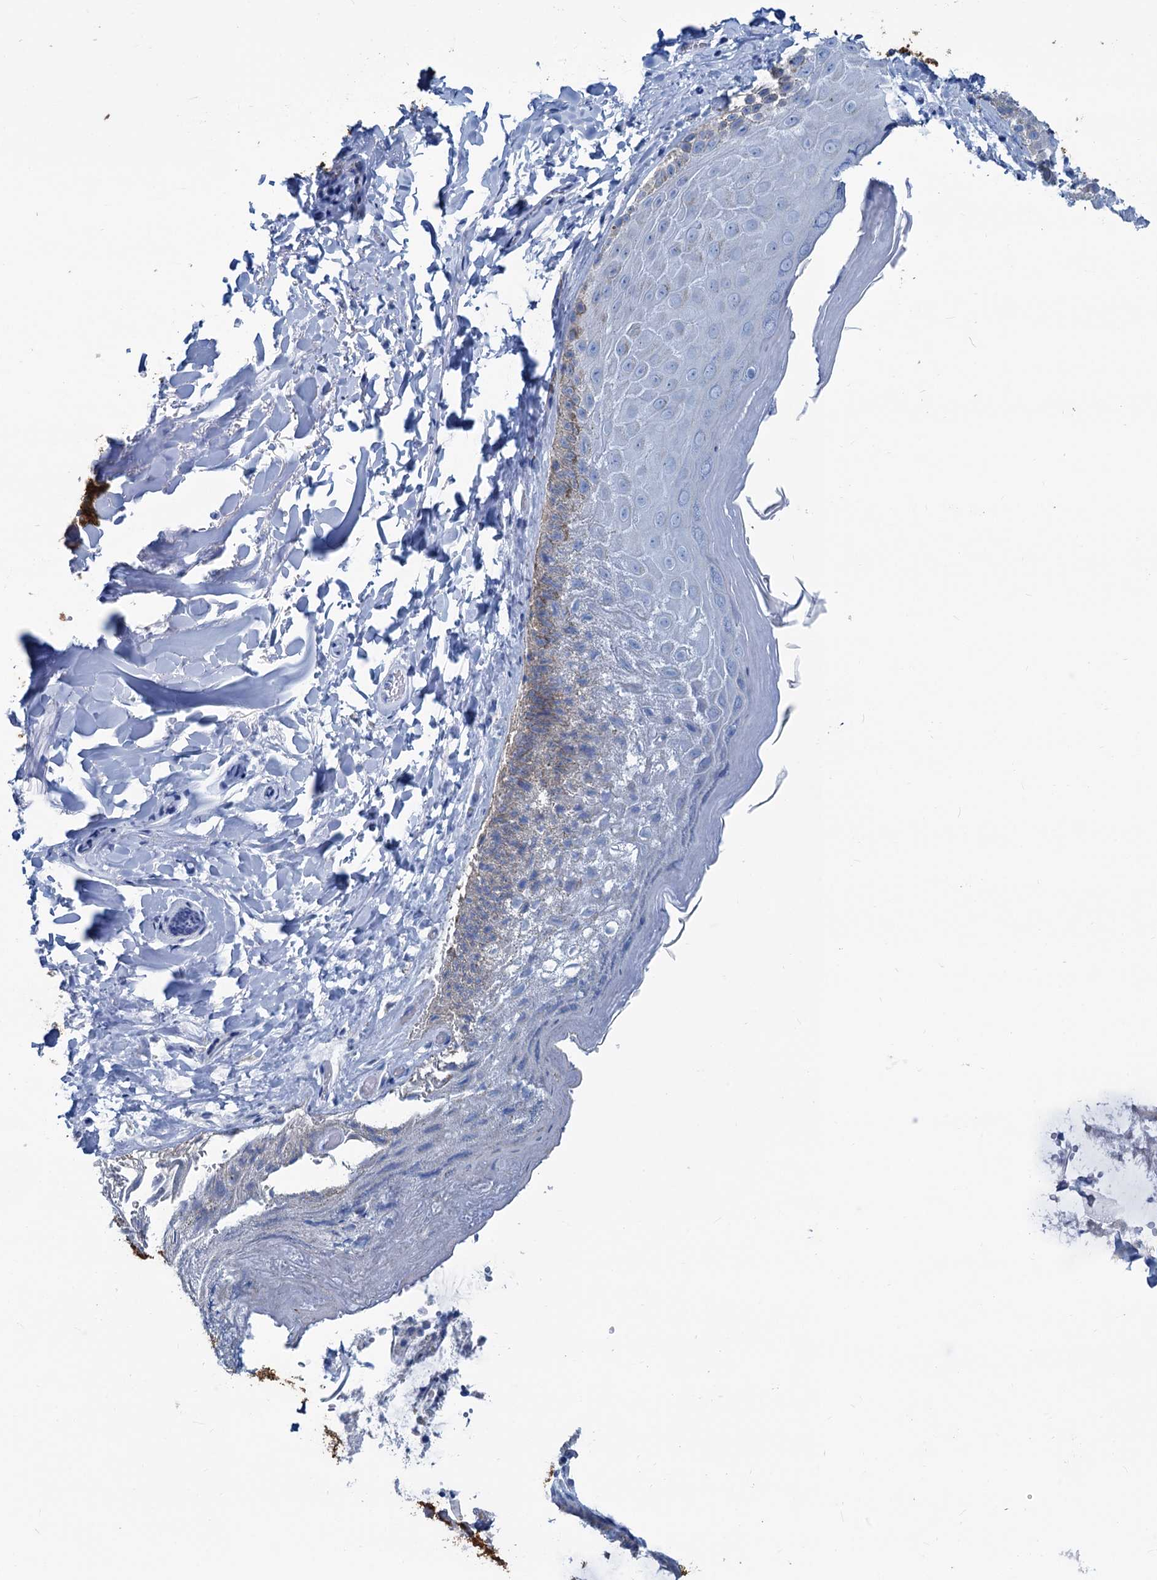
{"staining": {"intensity": "negative", "quantity": "none", "location": "none"}, "tissue": "skin", "cell_type": "Epidermal cells", "image_type": "normal", "snomed": [{"axis": "morphology", "description": "Normal tissue, NOS"}, {"axis": "topography", "description": "Anal"}], "caption": "High power microscopy histopathology image of an IHC photomicrograph of normal skin, revealing no significant positivity in epidermal cells.", "gene": "SLC1A3", "patient": {"sex": "male", "age": 44}}